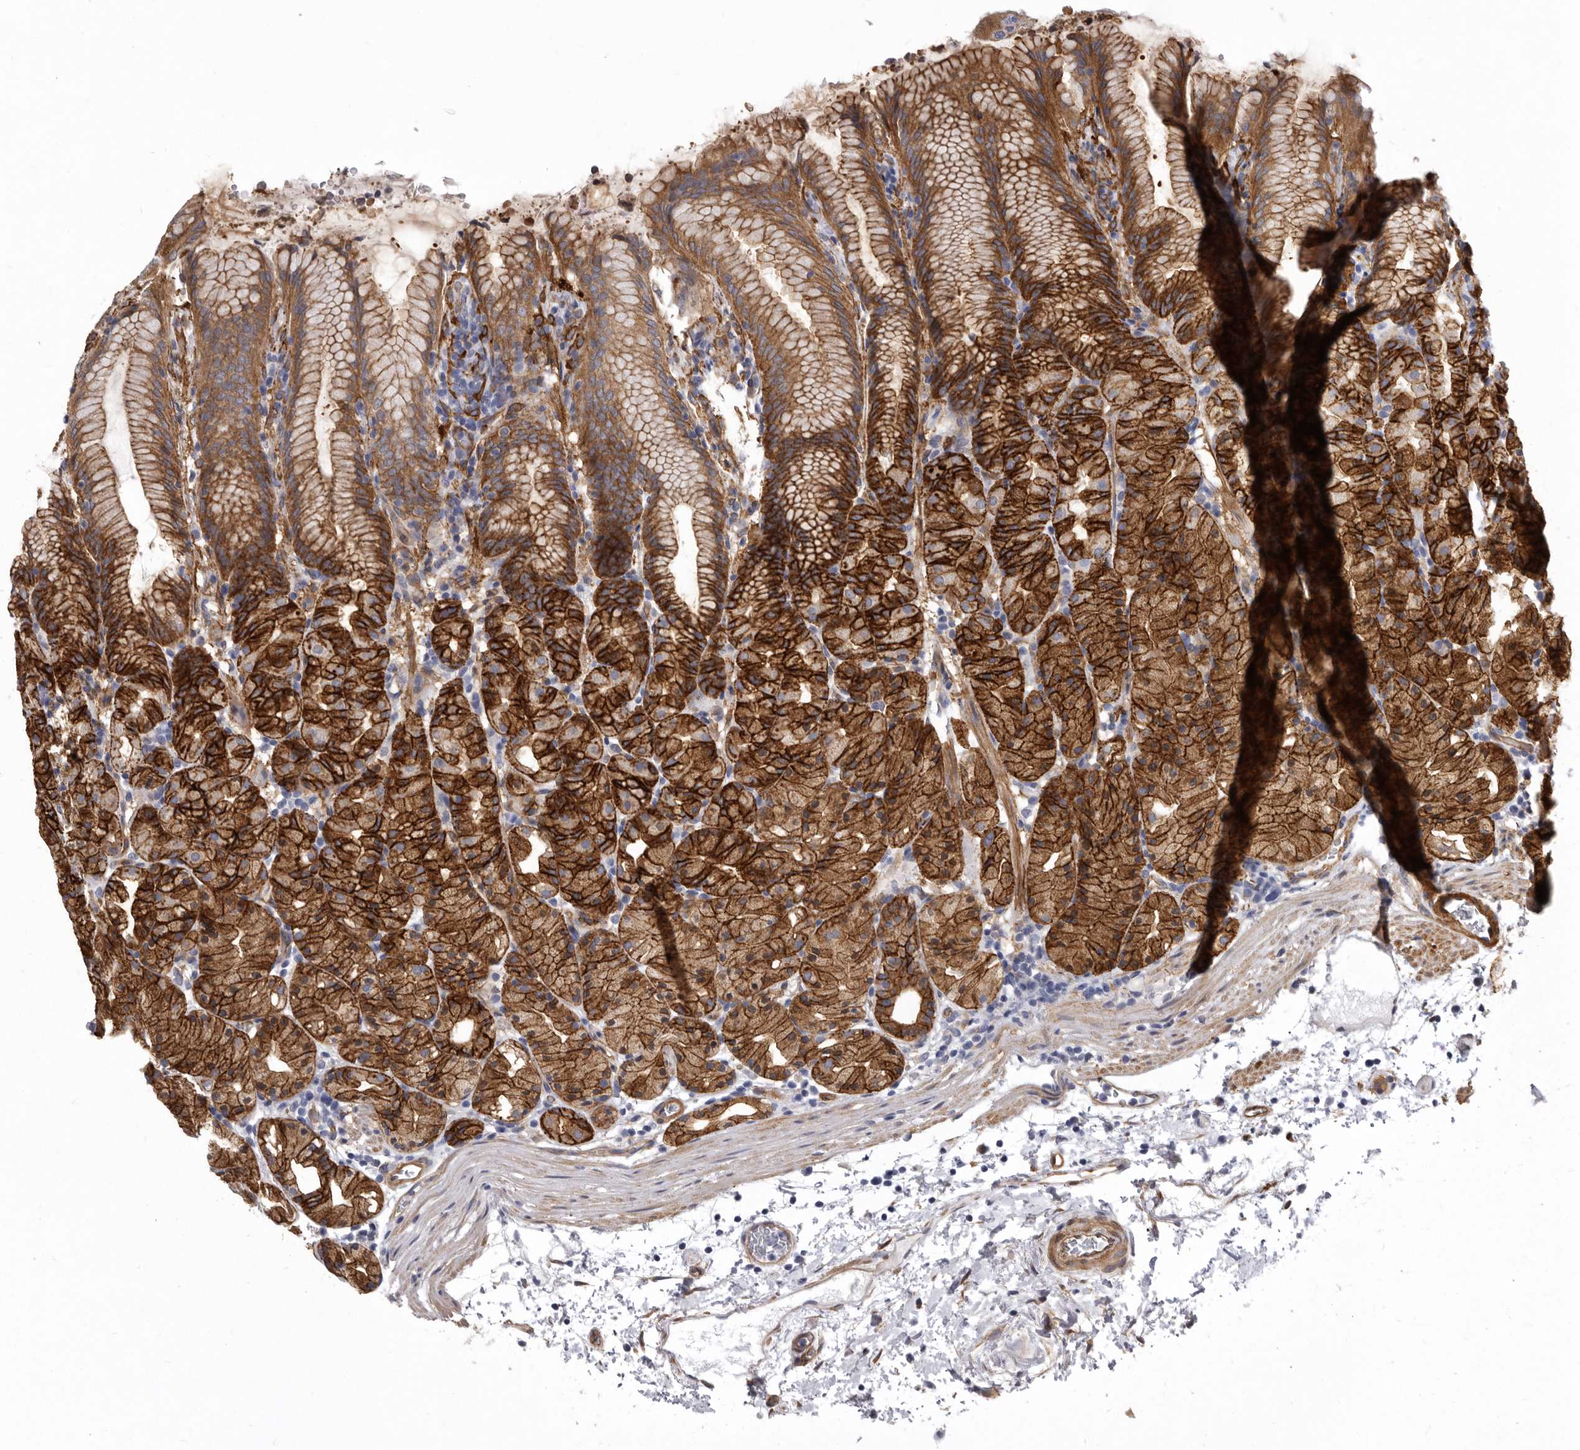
{"staining": {"intensity": "strong", "quantity": ">75%", "location": "cytoplasmic/membranous"}, "tissue": "stomach", "cell_type": "Glandular cells", "image_type": "normal", "snomed": [{"axis": "morphology", "description": "Normal tissue, NOS"}, {"axis": "topography", "description": "Stomach, upper"}], "caption": "Immunohistochemistry micrograph of normal stomach: stomach stained using immunohistochemistry exhibits high levels of strong protein expression localized specifically in the cytoplasmic/membranous of glandular cells, appearing as a cytoplasmic/membranous brown color.", "gene": "ENAH", "patient": {"sex": "male", "age": 48}}